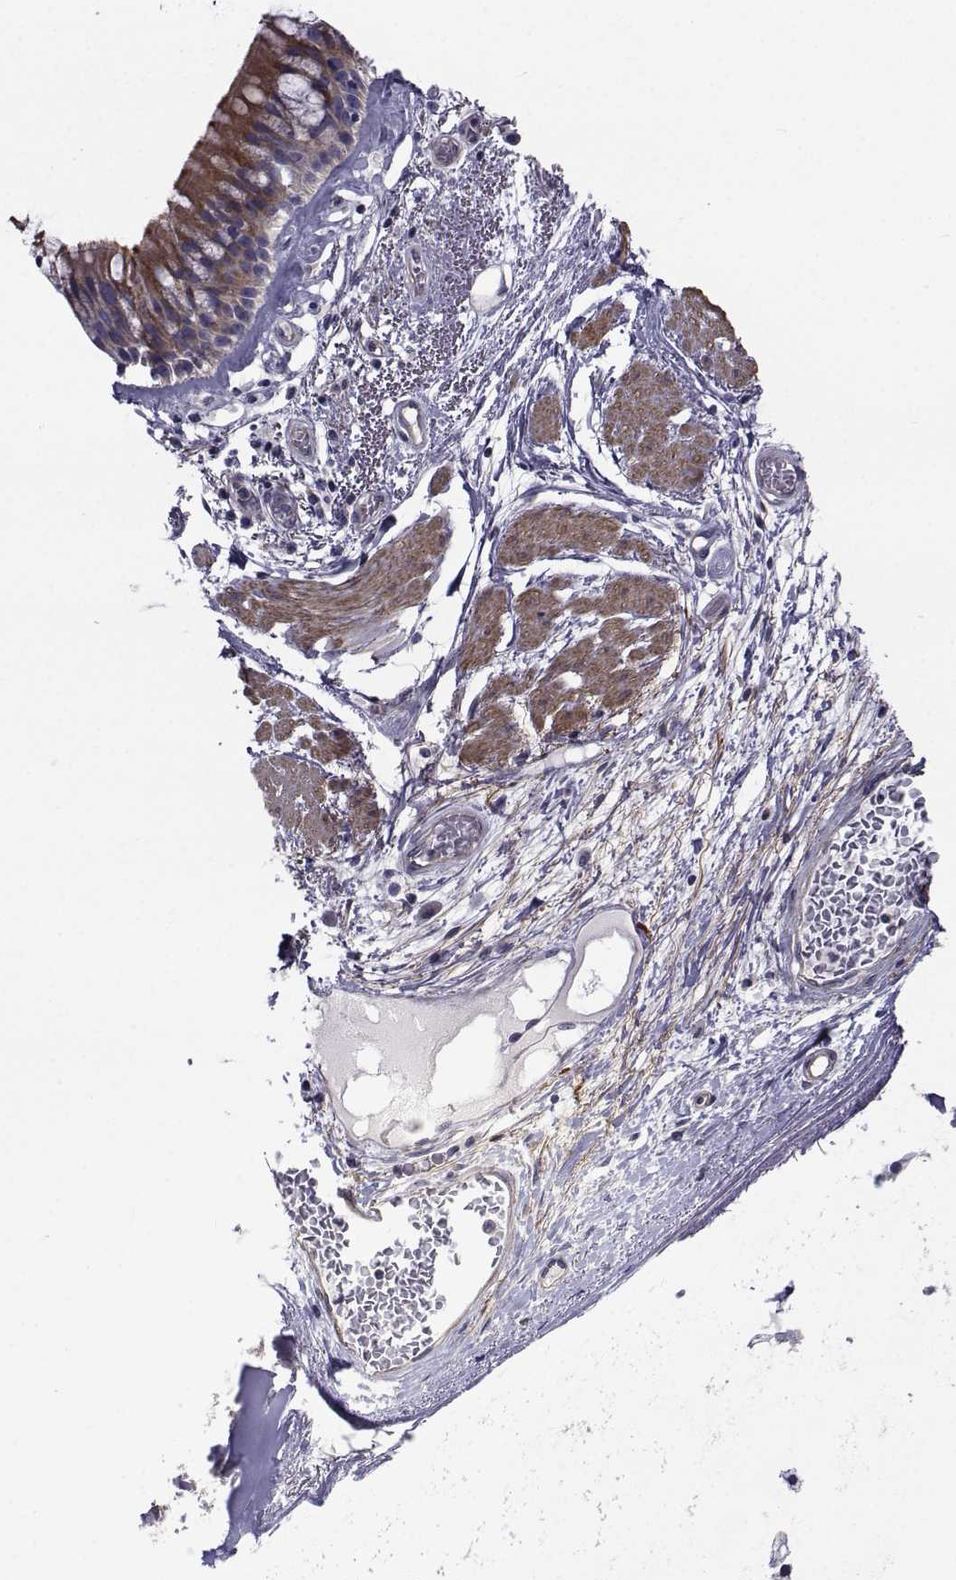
{"staining": {"intensity": "strong", "quantity": "25%-75%", "location": "cytoplasmic/membranous"}, "tissue": "bronchus", "cell_type": "Respiratory epithelial cells", "image_type": "normal", "snomed": [{"axis": "morphology", "description": "Normal tissue, NOS"}, {"axis": "topography", "description": "Bronchus"}, {"axis": "topography", "description": "Lung"}], "caption": "Immunohistochemistry (IHC) (DAB) staining of normal human bronchus reveals strong cytoplasmic/membranous protein positivity in approximately 25%-75% of respiratory epithelial cells. (IHC, brightfield microscopy, high magnification).", "gene": "CFAP74", "patient": {"sex": "female", "age": 57}}